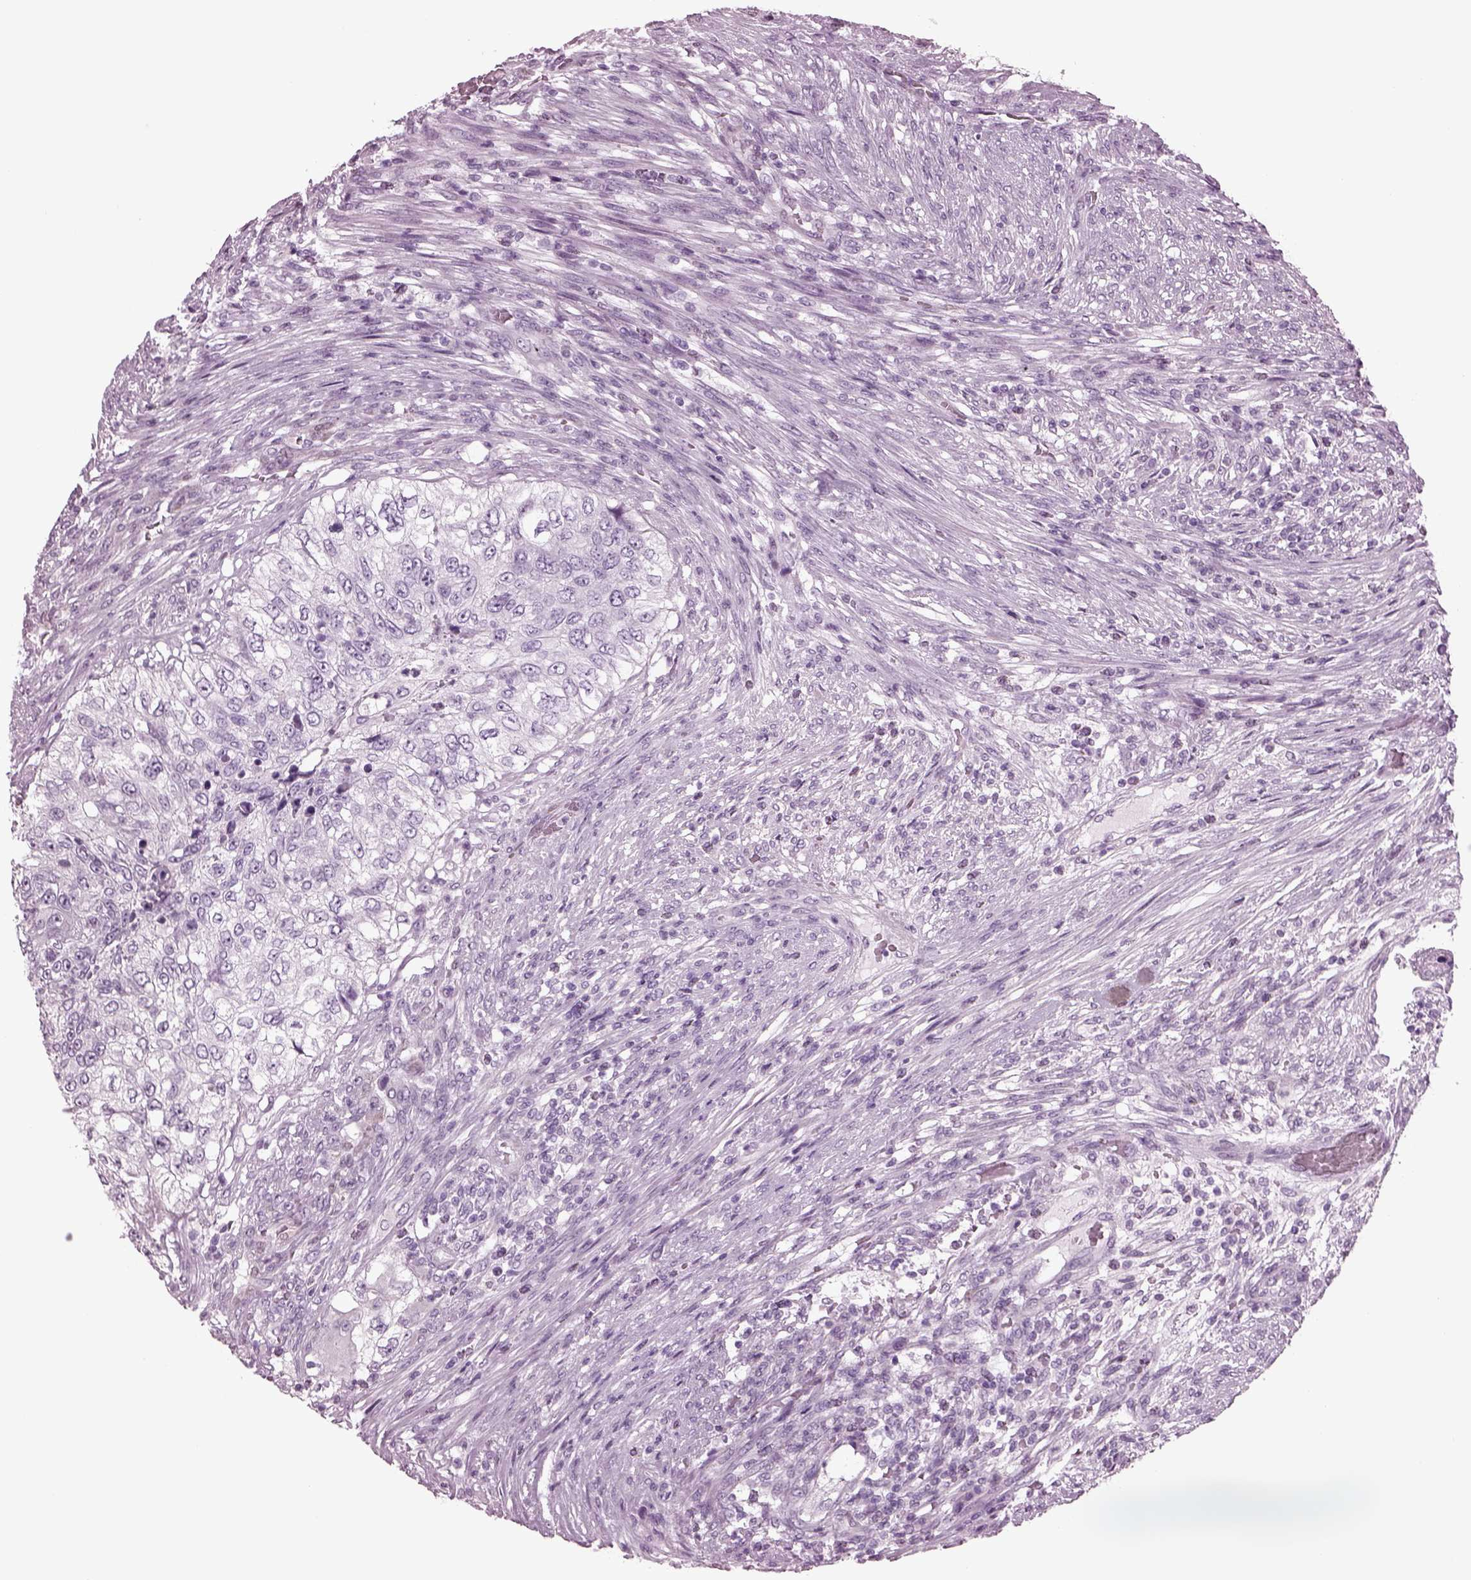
{"staining": {"intensity": "negative", "quantity": "none", "location": "none"}, "tissue": "urothelial cancer", "cell_type": "Tumor cells", "image_type": "cancer", "snomed": [{"axis": "morphology", "description": "Urothelial carcinoma, High grade"}, {"axis": "topography", "description": "Urinary bladder"}], "caption": "Immunohistochemistry (IHC) photomicrograph of neoplastic tissue: urothelial carcinoma (high-grade) stained with DAB (3,3'-diaminobenzidine) shows no significant protein positivity in tumor cells.", "gene": "TPPP2", "patient": {"sex": "female", "age": 60}}